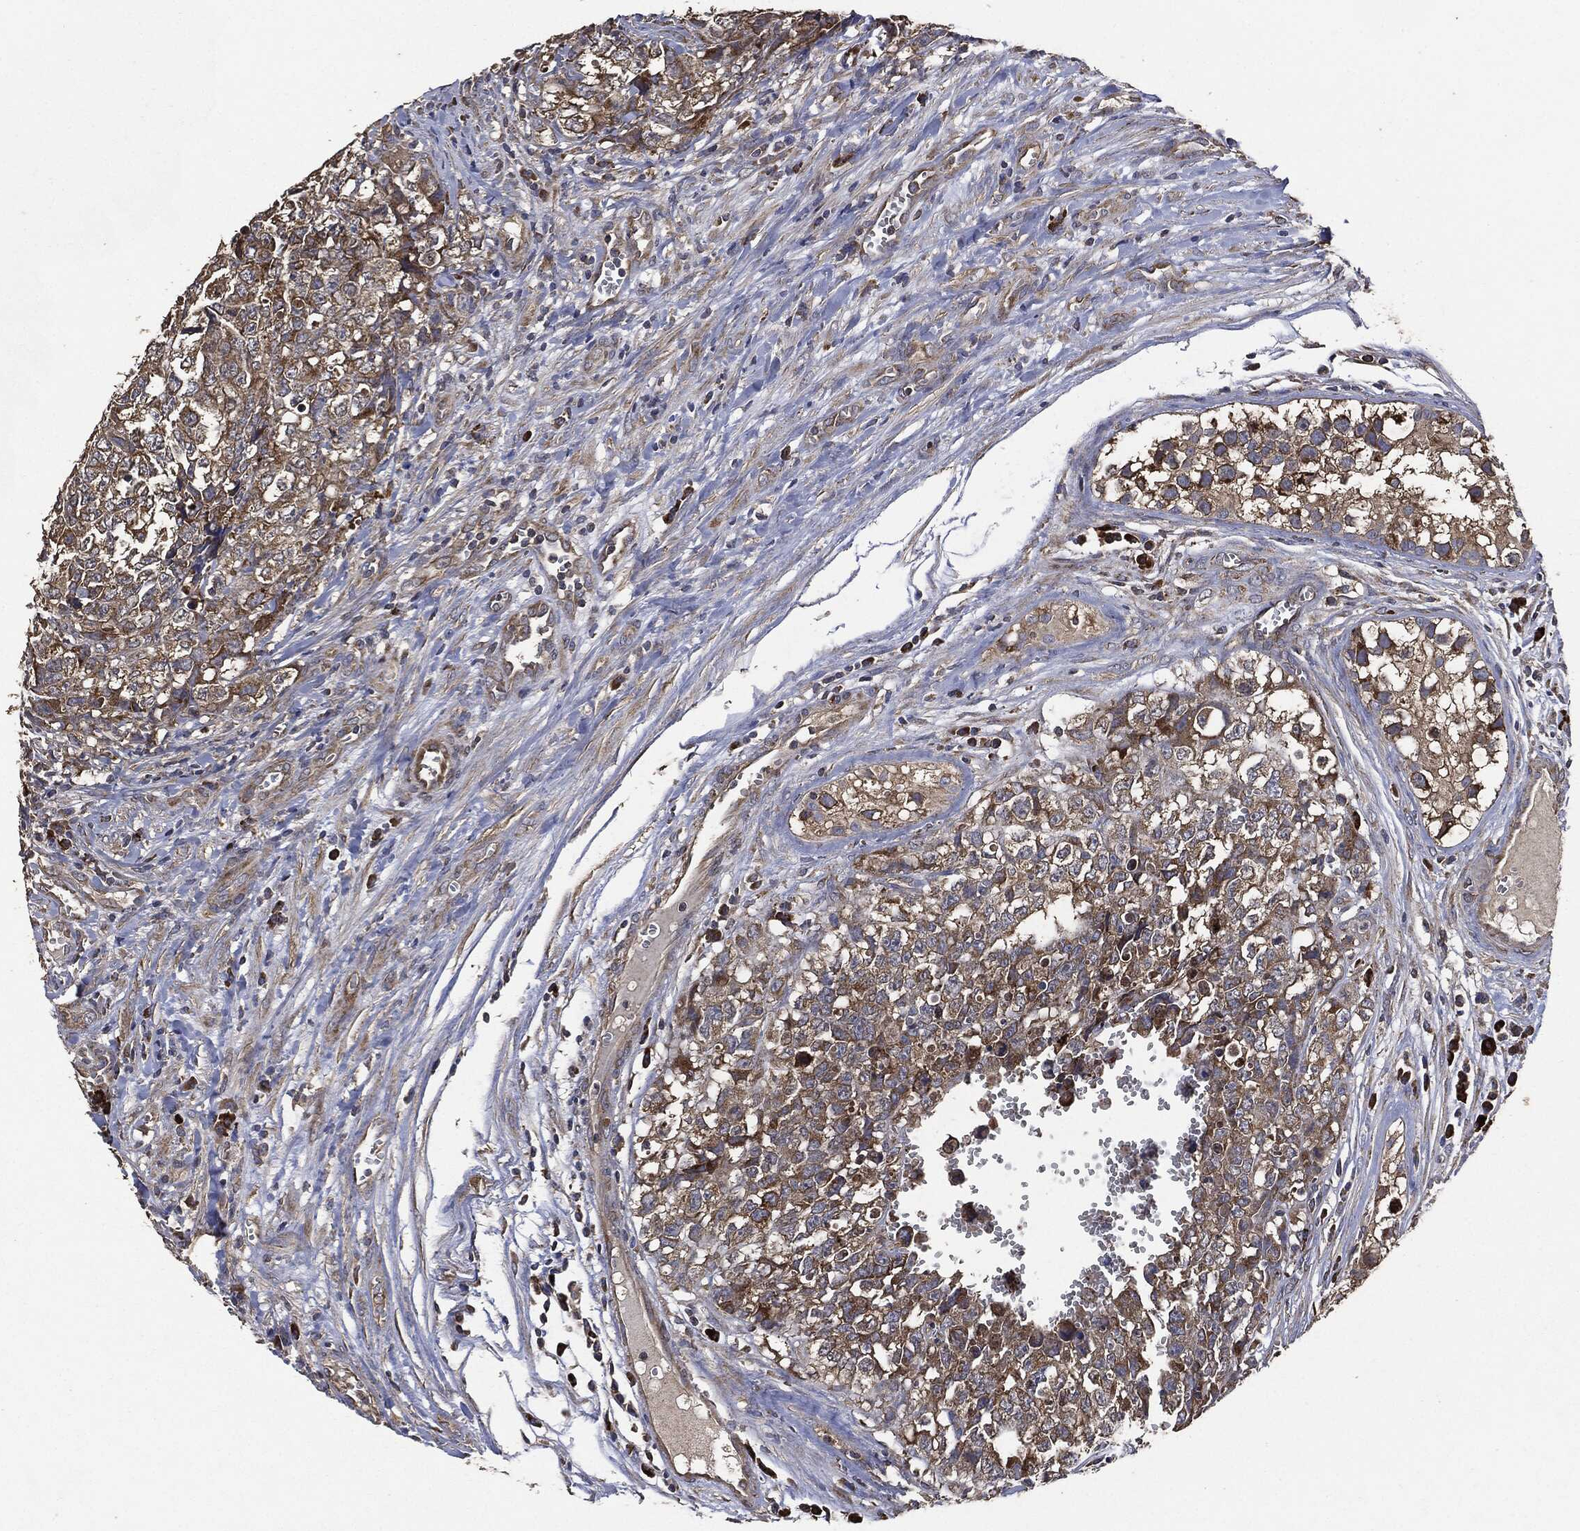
{"staining": {"intensity": "moderate", "quantity": "25%-75%", "location": "cytoplasmic/membranous"}, "tissue": "testis cancer", "cell_type": "Tumor cells", "image_type": "cancer", "snomed": [{"axis": "morphology", "description": "Carcinoma, Embryonal, NOS"}, {"axis": "topography", "description": "Testis"}], "caption": "Testis embryonal carcinoma stained with a protein marker displays moderate staining in tumor cells.", "gene": "STK3", "patient": {"sex": "male", "age": 23}}